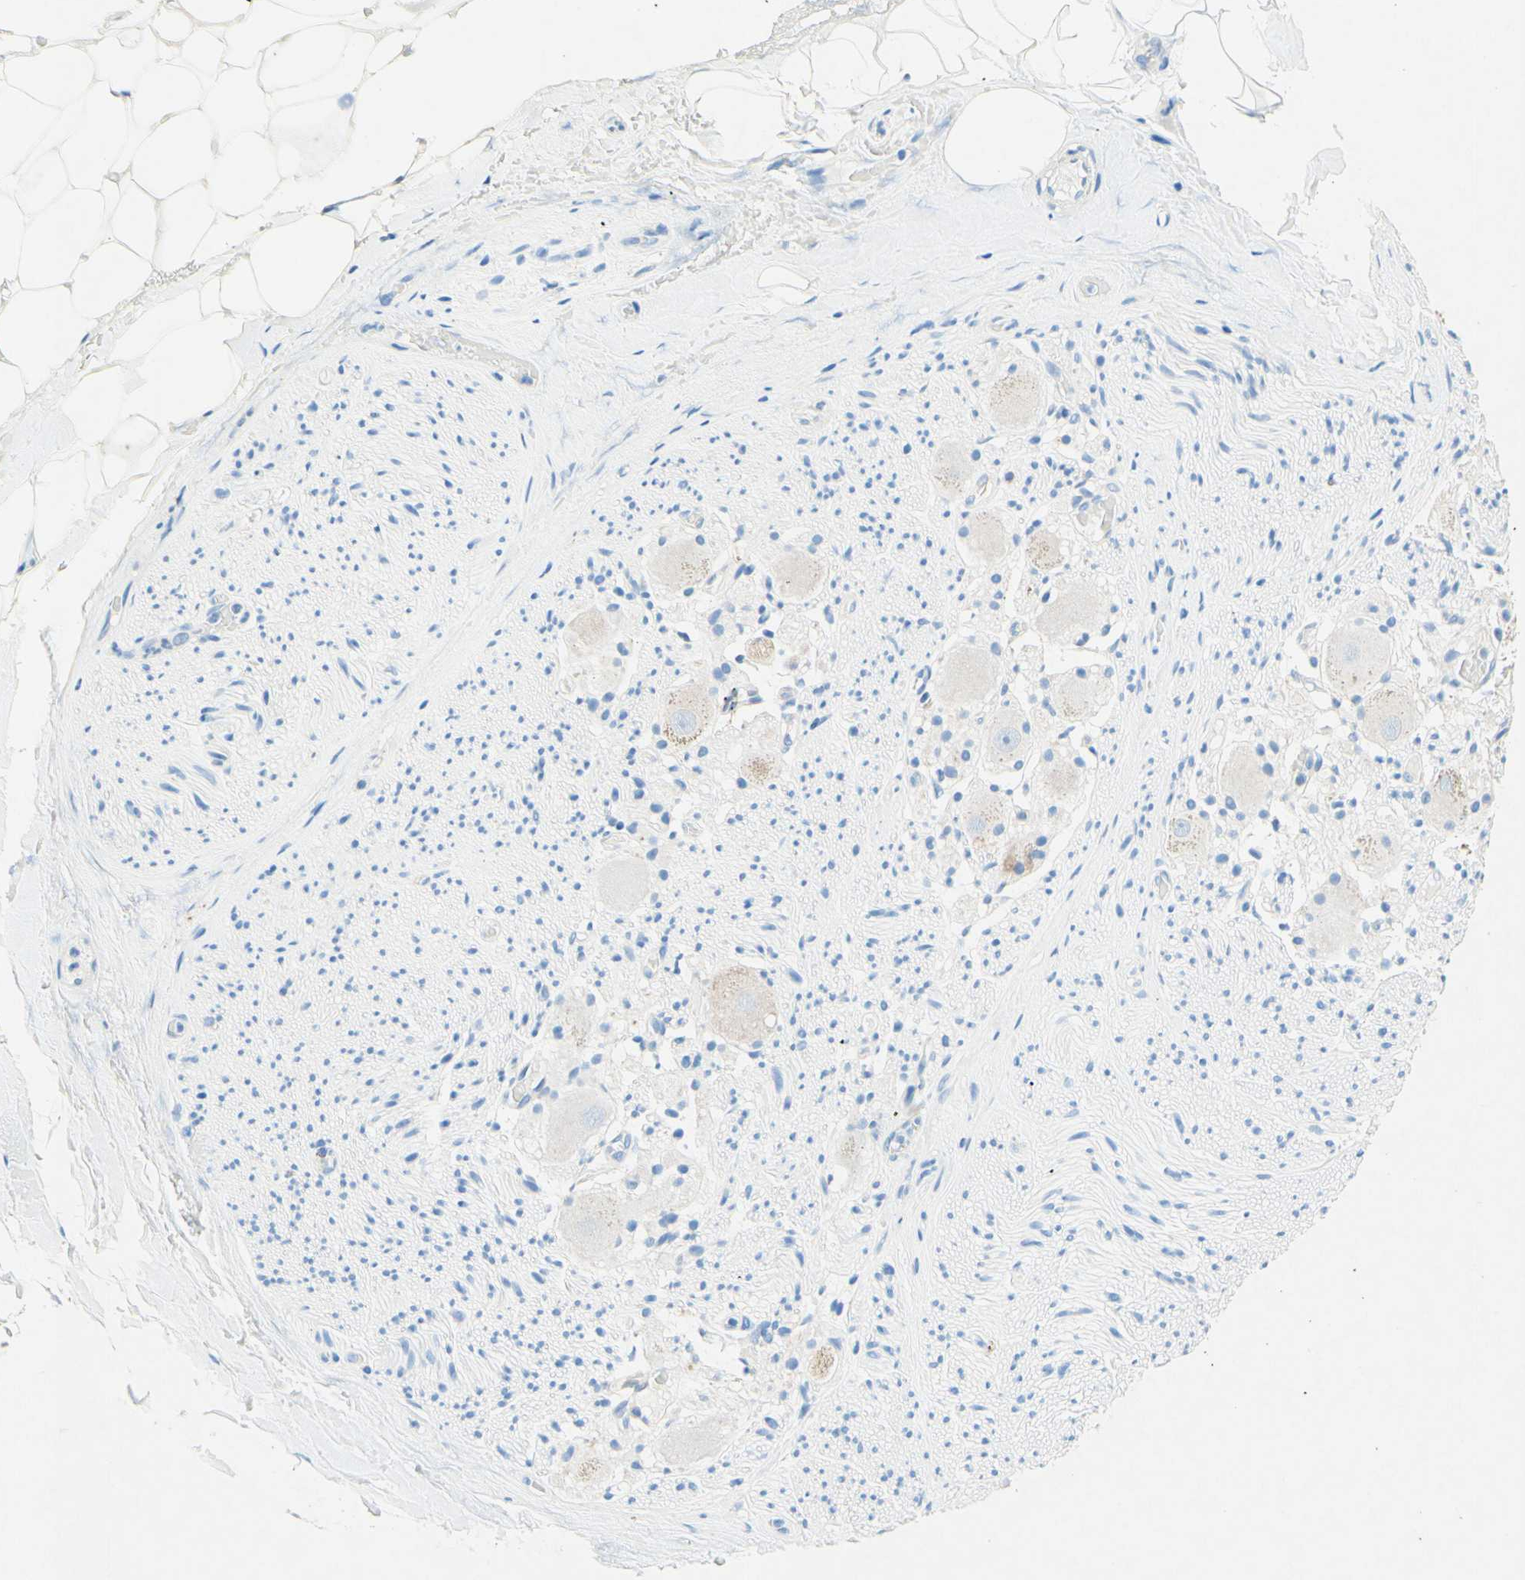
{"staining": {"intensity": "negative", "quantity": "none", "location": "none"}, "tissue": "adipose tissue", "cell_type": "Adipocytes", "image_type": "normal", "snomed": [{"axis": "morphology", "description": "Normal tissue, NOS"}, {"axis": "topography", "description": "Peripheral nerve tissue"}], "caption": "Immunohistochemistry micrograph of benign adipose tissue: human adipose tissue stained with DAB (3,3'-diaminobenzidine) exhibits no significant protein positivity in adipocytes.", "gene": "SLC46A1", "patient": {"sex": "male", "age": 70}}